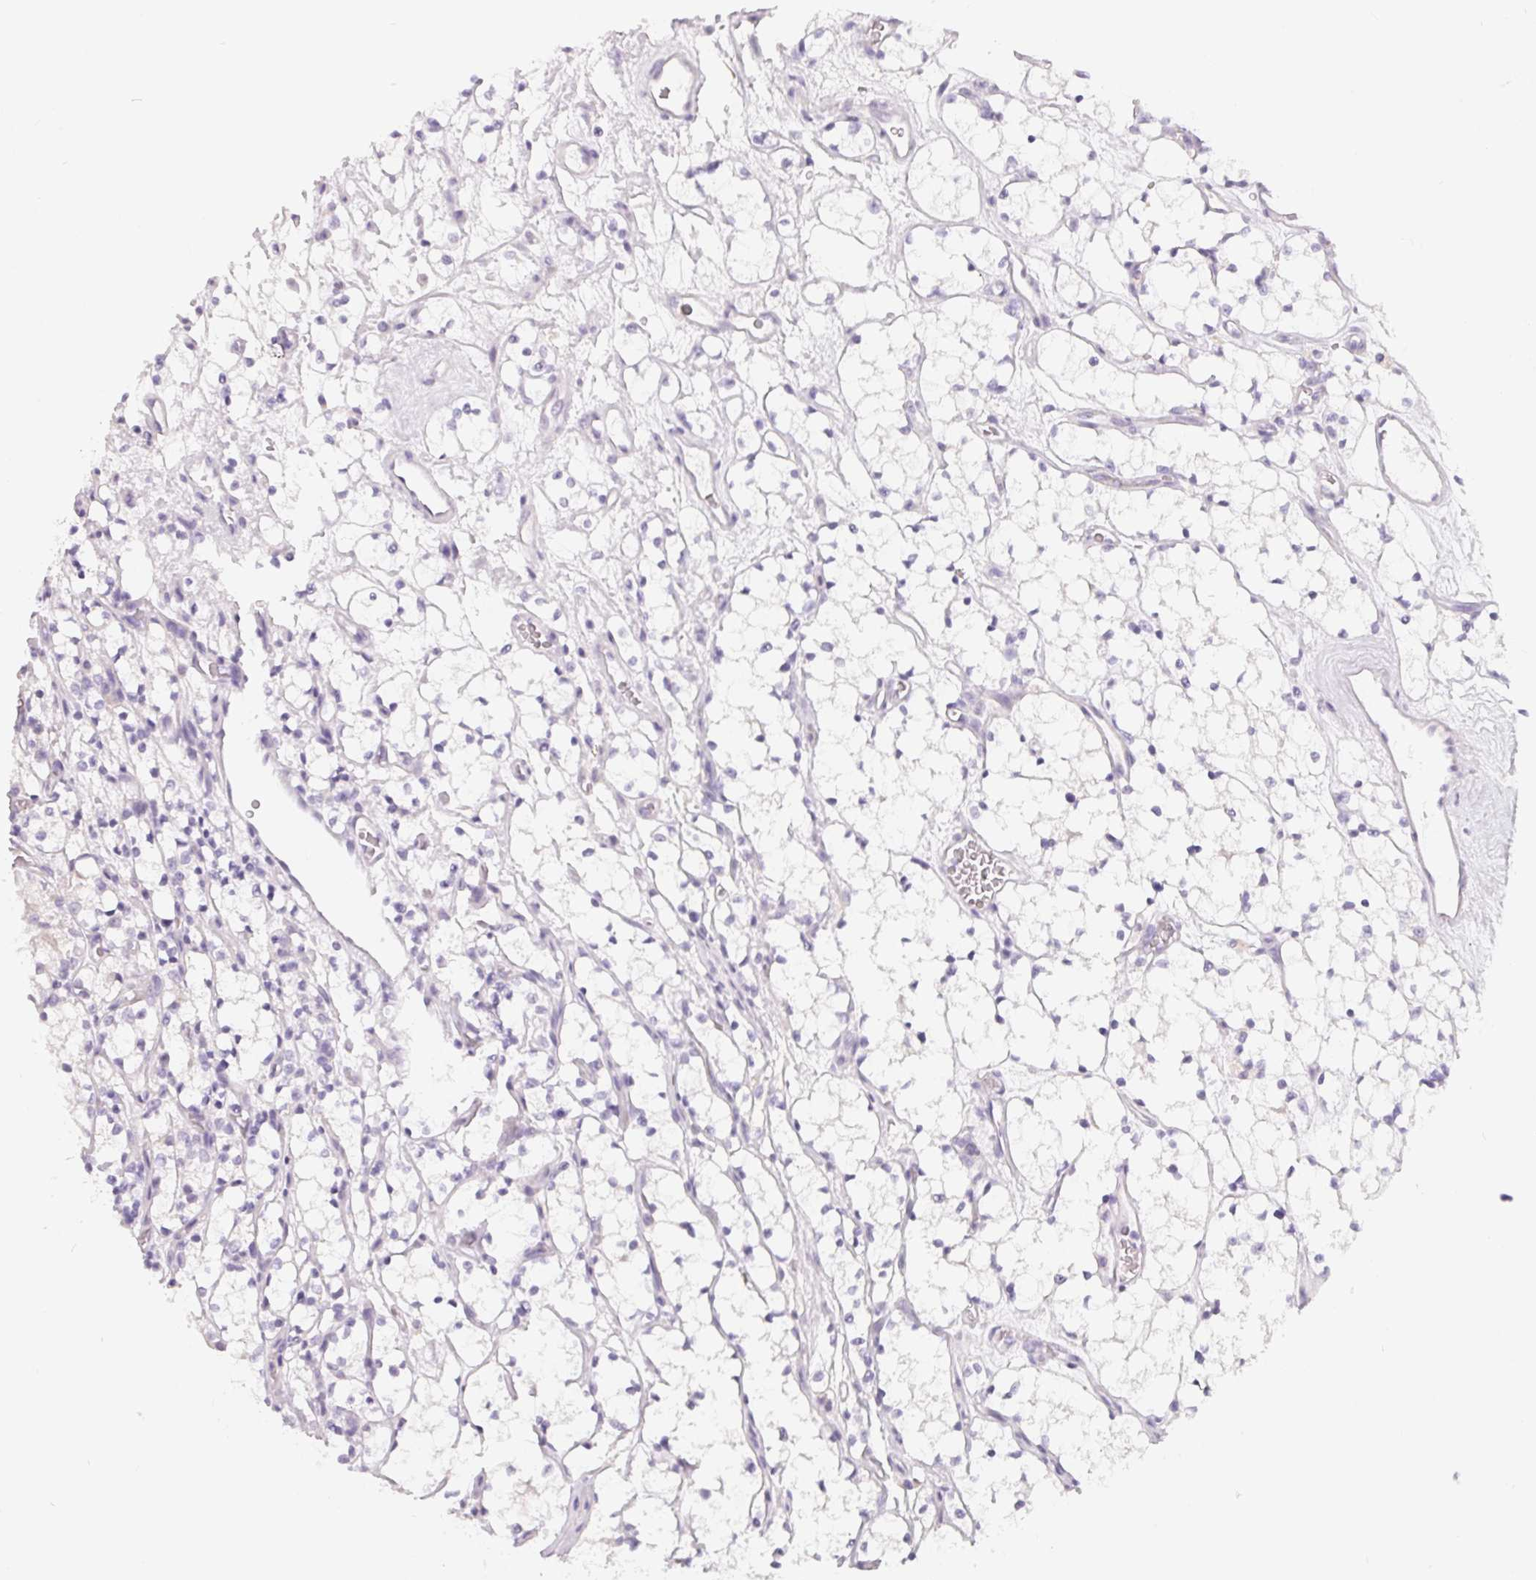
{"staining": {"intensity": "negative", "quantity": "none", "location": "none"}, "tissue": "renal cancer", "cell_type": "Tumor cells", "image_type": "cancer", "snomed": [{"axis": "morphology", "description": "Adenocarcinoma, NOS"}, {"axis": "topography", "description": "Kidney"}], "caption": "This photomicrograph is of renal adenocarcinoma stained with immunohistochemistry (IHC) to label a protein in brown with the nuclei are counter-stained blue. There is no expression in tumor cells.", "gene": "SPACA5B", "patient": {"sex": "female", "age": 69}}